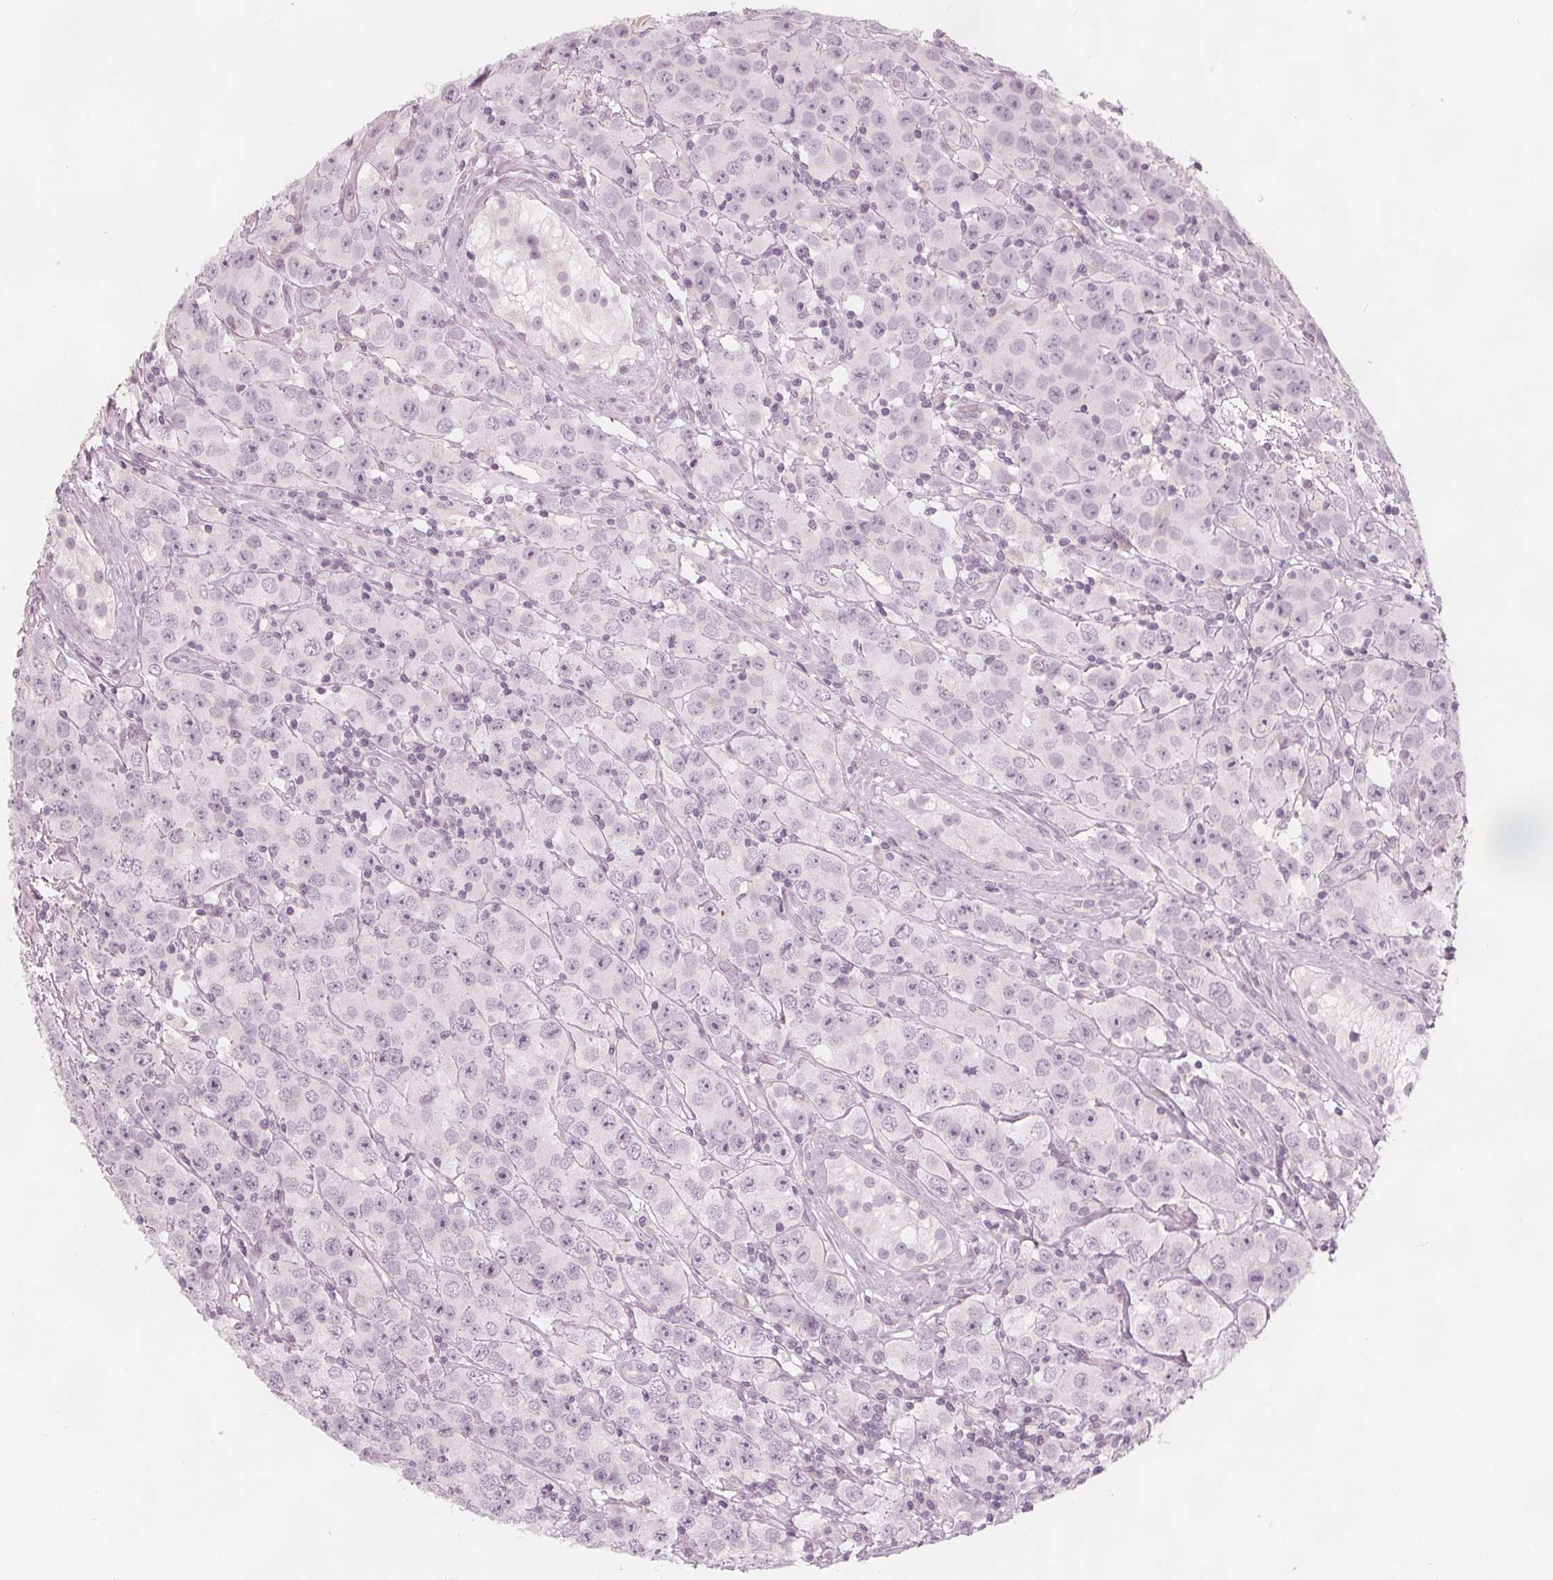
{"staining": {"intensity": "negative", "quantity": "none", "location": "none"}, "tissue": "testis cancer", "cell_type": "Tumor cells", "image_type": "cancer", "snomed": [{"axis": "morphology", "description": "Seminoma, NOS"}, {"axis": "topography", "description": "Testis"}], "caption": "An immunohistochemistry (IHC) histopathology image of testis seminoma is shown. There is no staining in tumor cells of testis seminoma.", "gene": "BRSK1", "patient": {"sex": "male", "age": 52}}